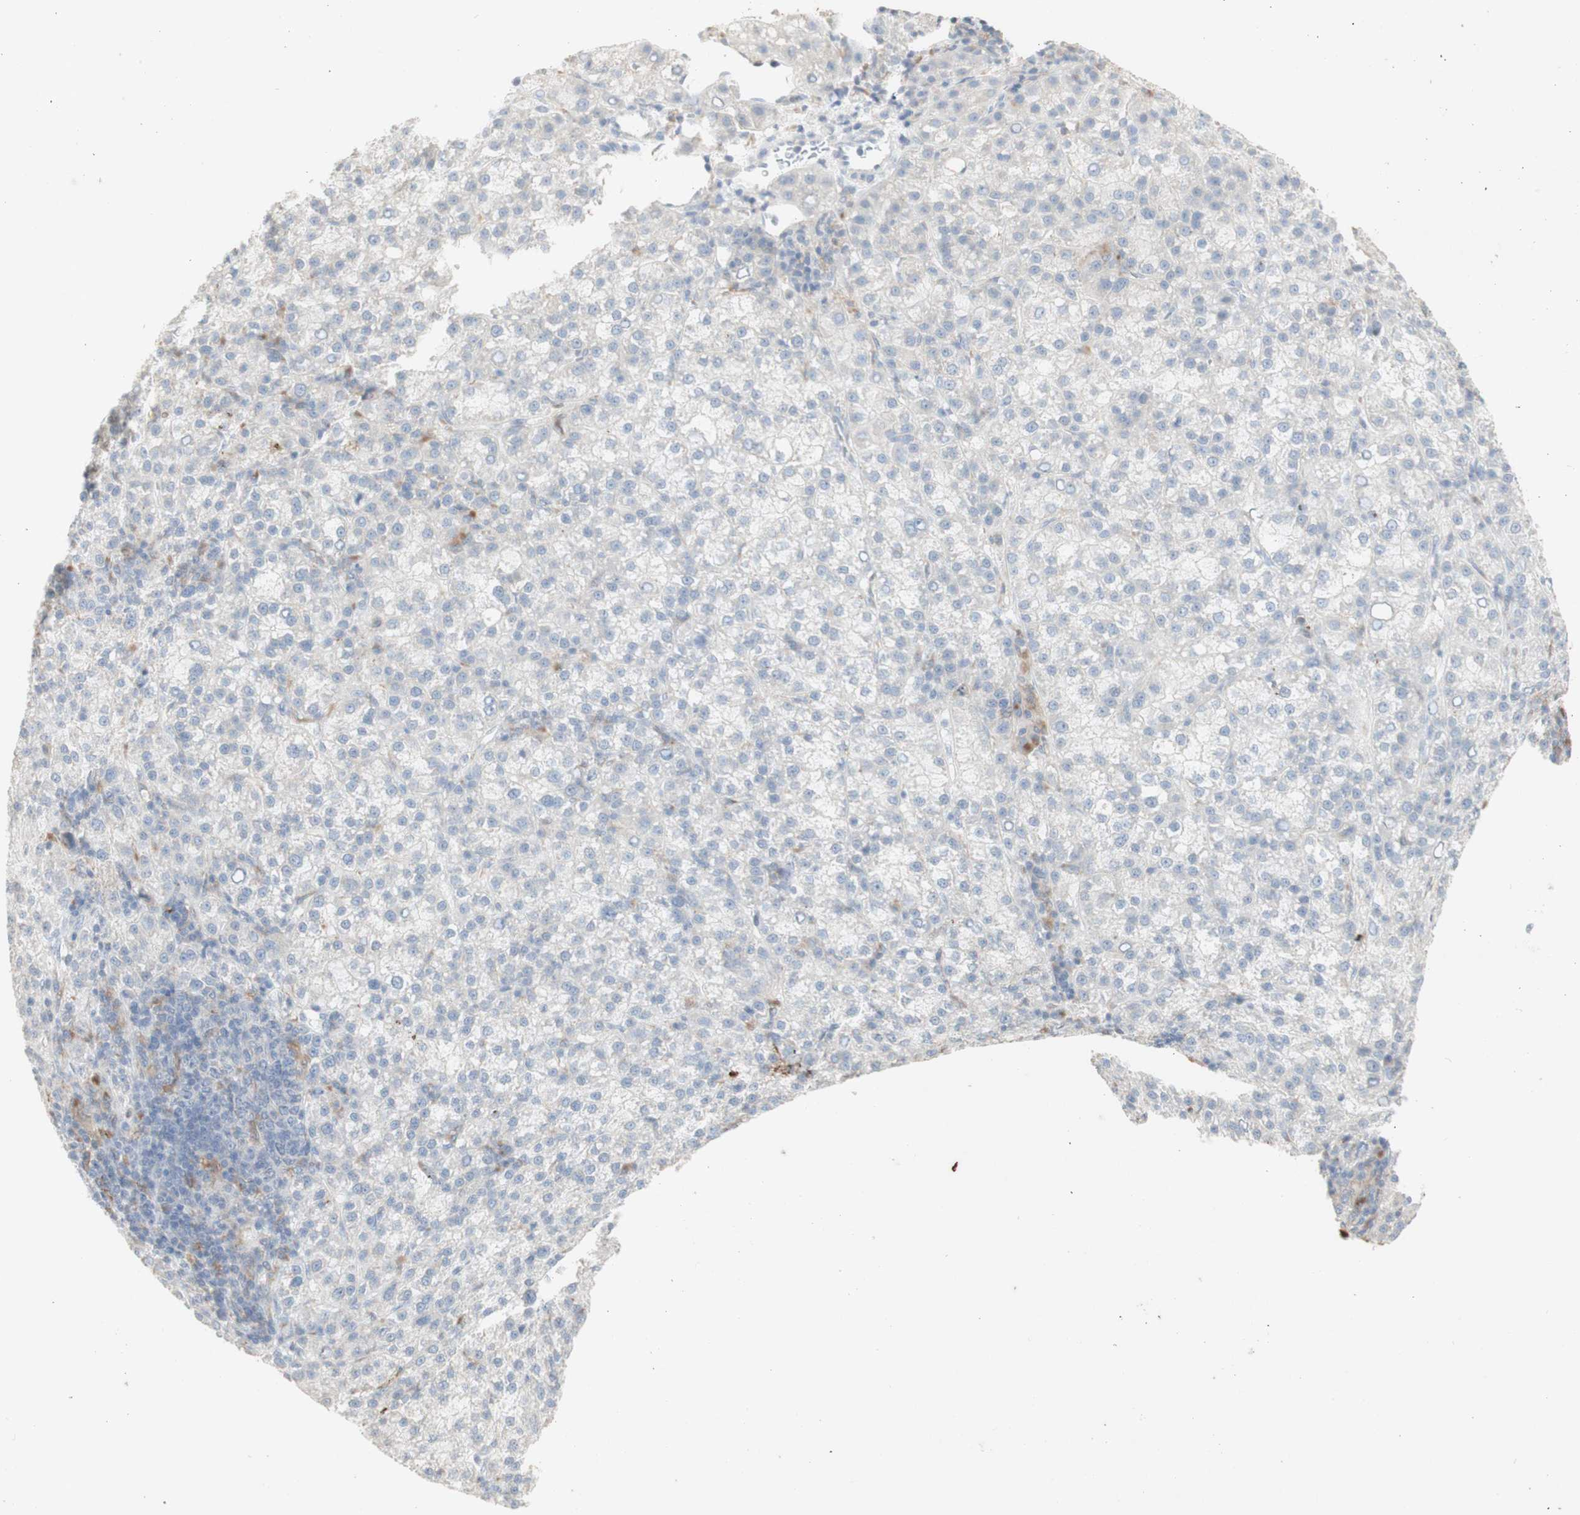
{"staining": {"intensity": "negative", "quantity": "none", "location": "none"}, "tissue": "liver cancer", "cell_type": "Tumor cells", "image_type": "cancer", "snomed": [{"axis": "morphology", "description": "Carcinoma, Hepatocellular, NOS"}, {"axis": "topography", "description": "Liver"}], "caption": "There is no significant positivity in tumor cells of liver cancer.", "gene": "ATP6V1B1", "patient": {"sex": "female", "age": 58}}